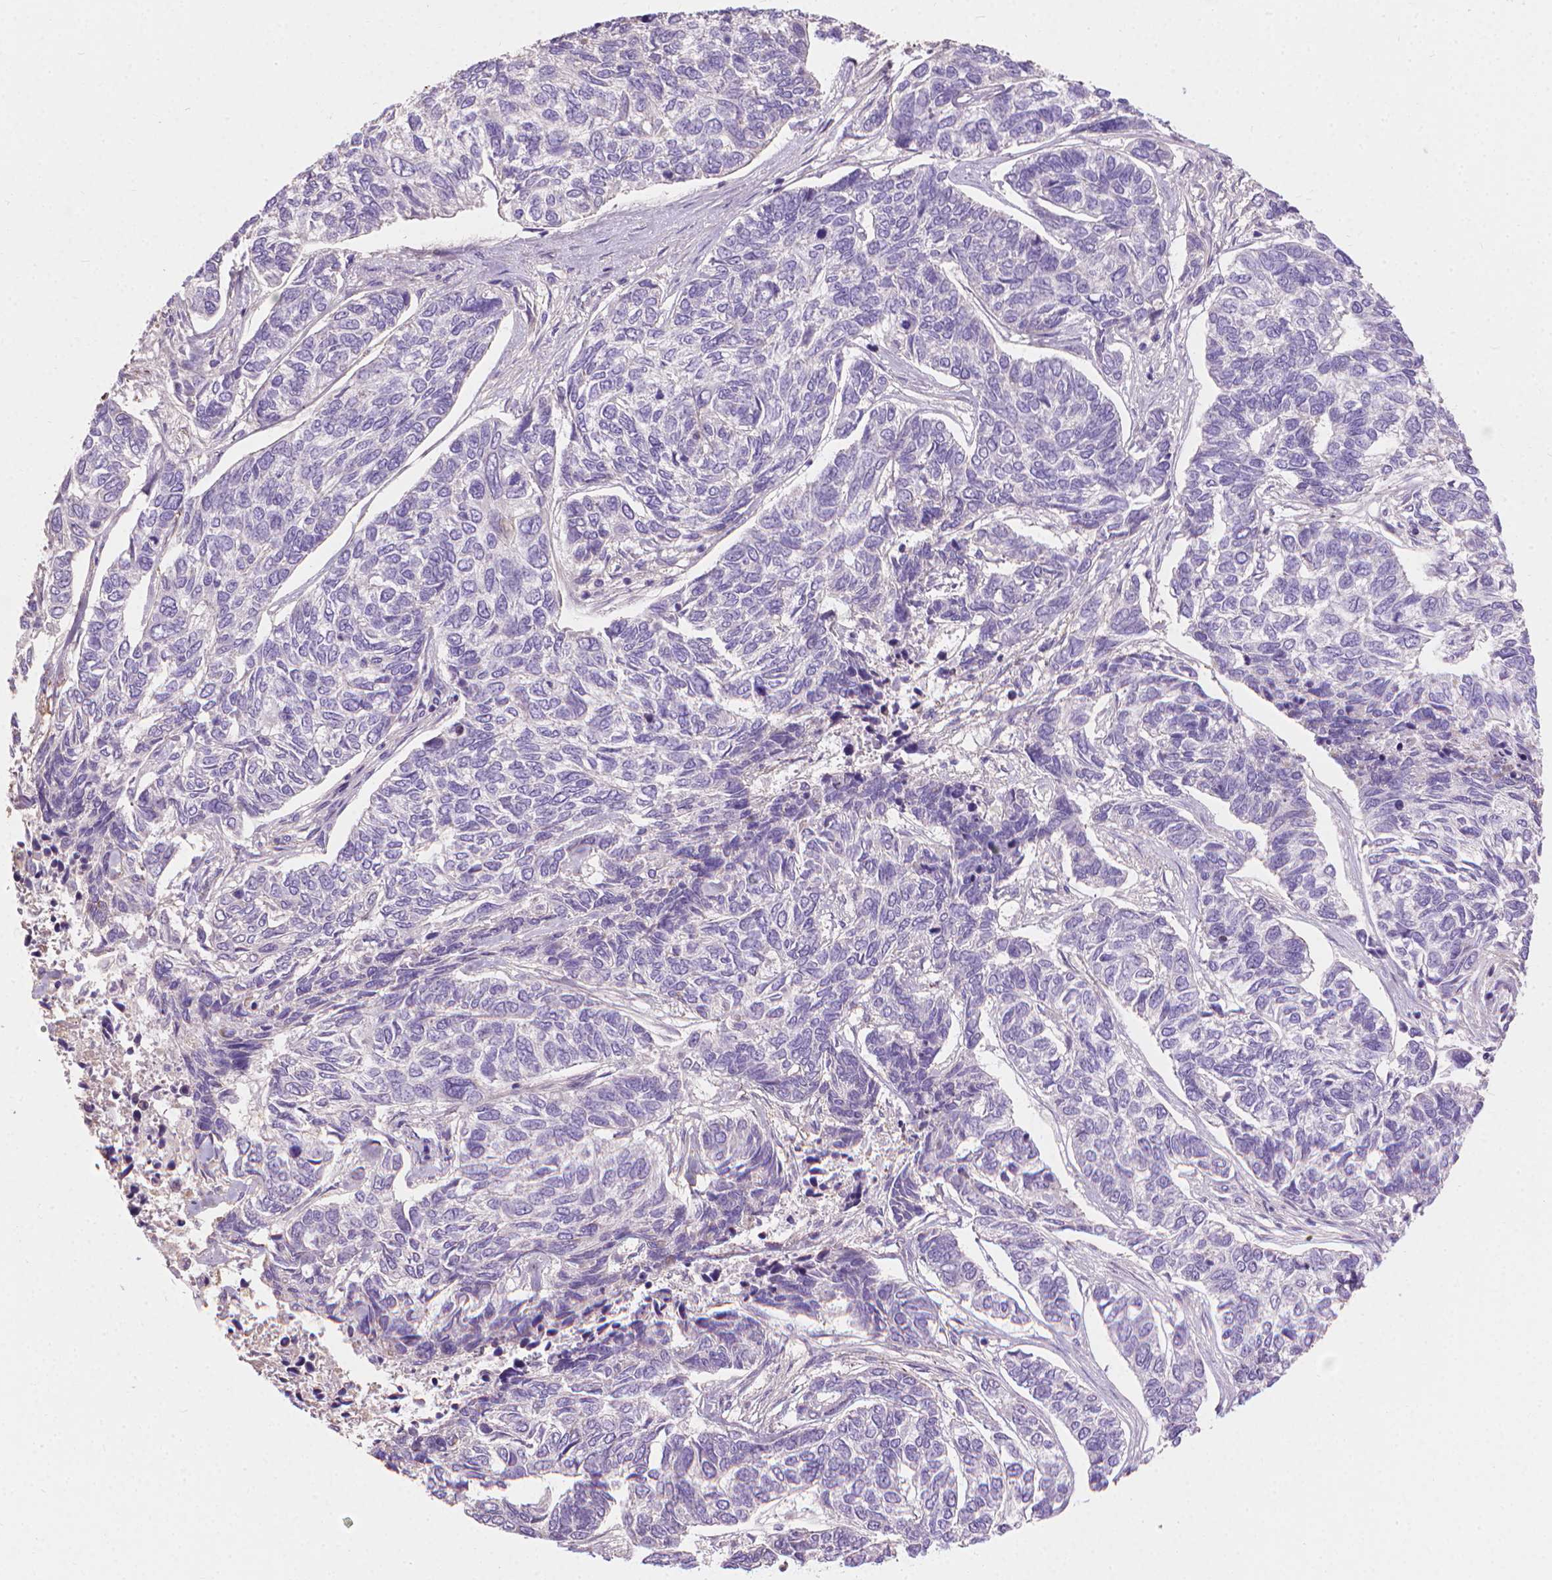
{"staining": {"intensity": "negative", "quantity": "none", "location": "none"}, "tissue": "skin cancer", "cell_type": "Tumor cells", "image_type": "cancer", "snomed": [{"axis": "morphology", "description": "Basal cell carcinoma"}, {"axis": "topography", "description": "Skin"}], "caption": "There is no significant expression in tumor cells of skin cancer (basal cell carcinoma). (DAB (3,3'-diaminobenzidine) IHC with hematoxylin counter stain).", "gene": "CABCOCO1", "patient": {"sex": "female", "age": 65}}